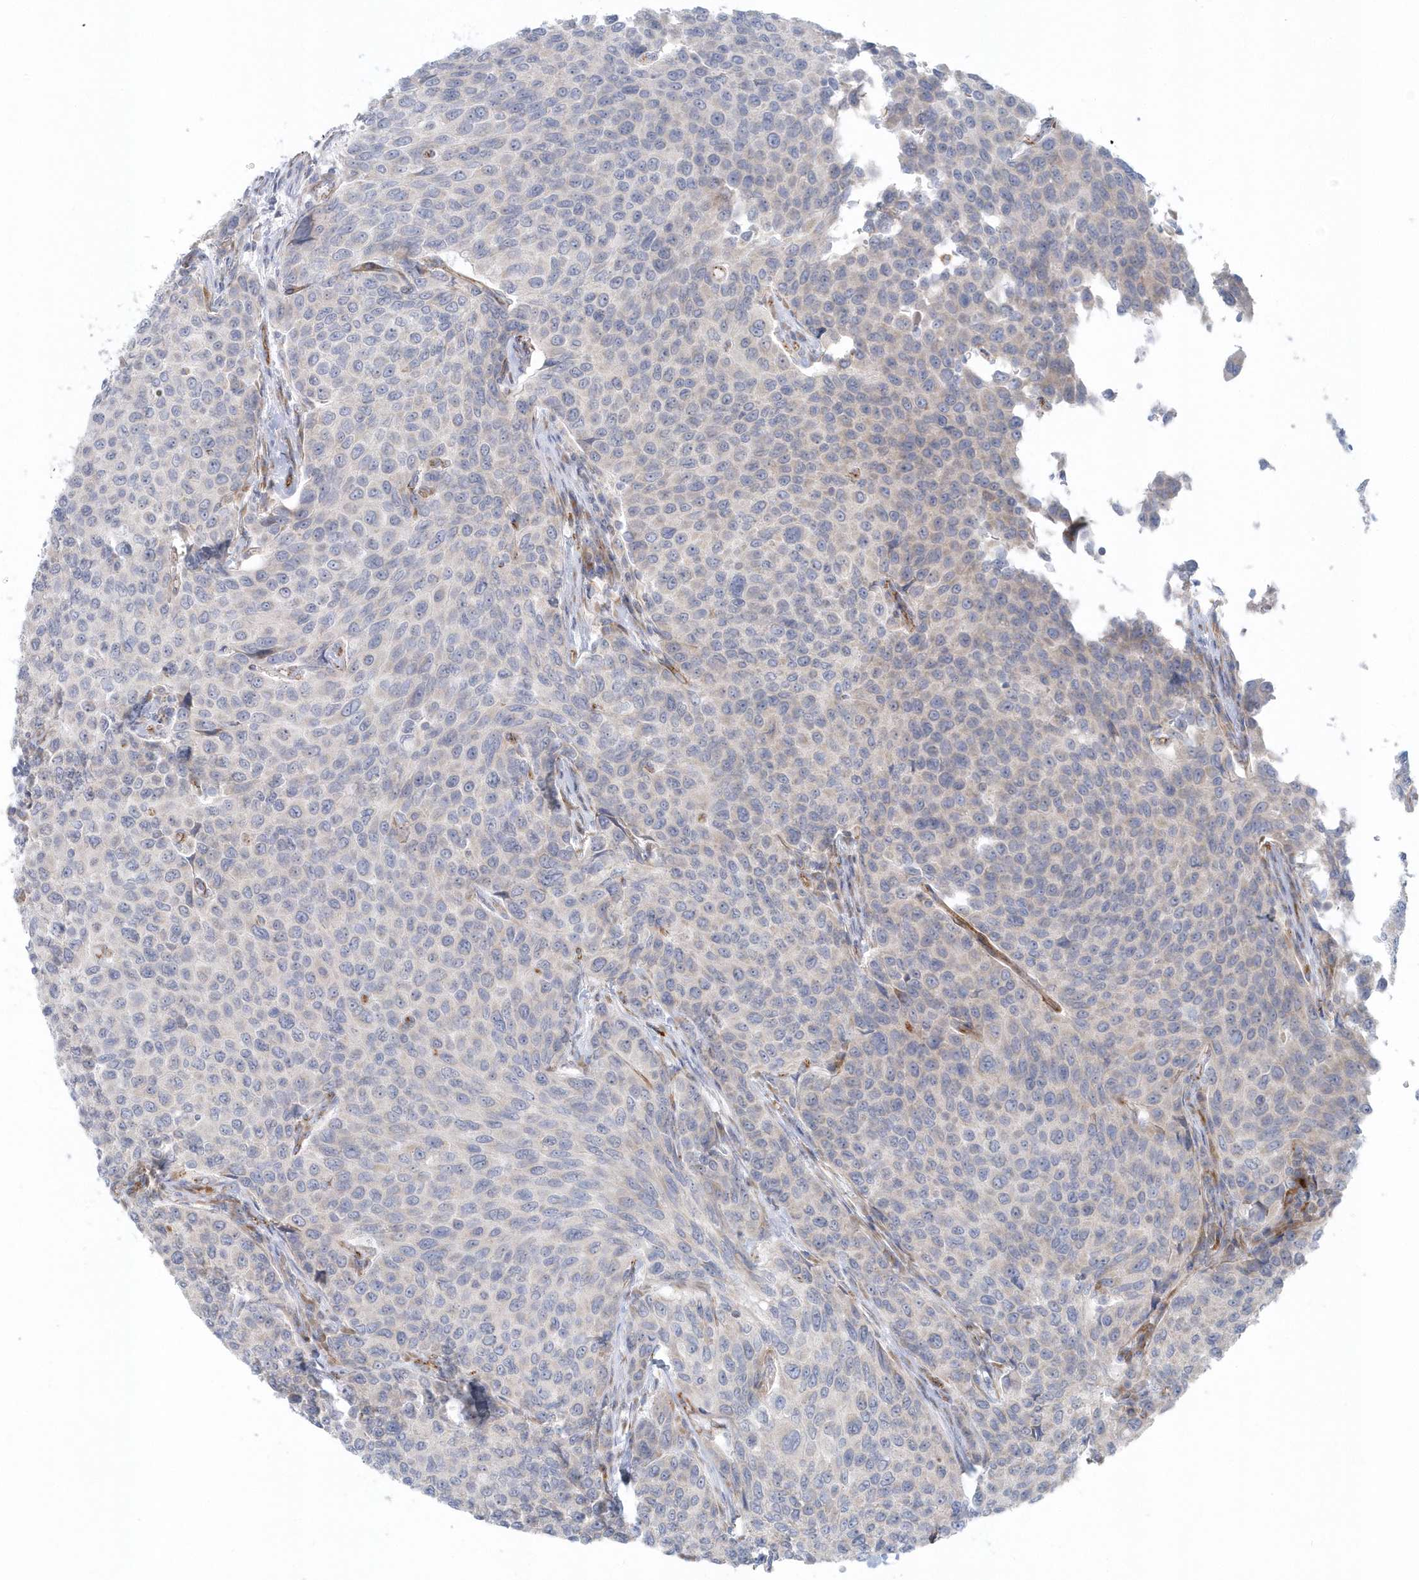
{"staining": {"intensity": "negative", "quantity": "none", "location": "none"}, "tissue": "breast cancer", "cell_type": "Tumor cells", "image_type": "cancer", "snomed": [{"axis": "morphology", "description": "Duct carcinoma"}, {"axis": "topography", "description": "Breast"}], "caption": "Human breast cancer stained for a protein using immunohistochemistry displays no staining in tumor cells.", "gene": "GPR152", "patient": {"sex": "female", "age": 55}}